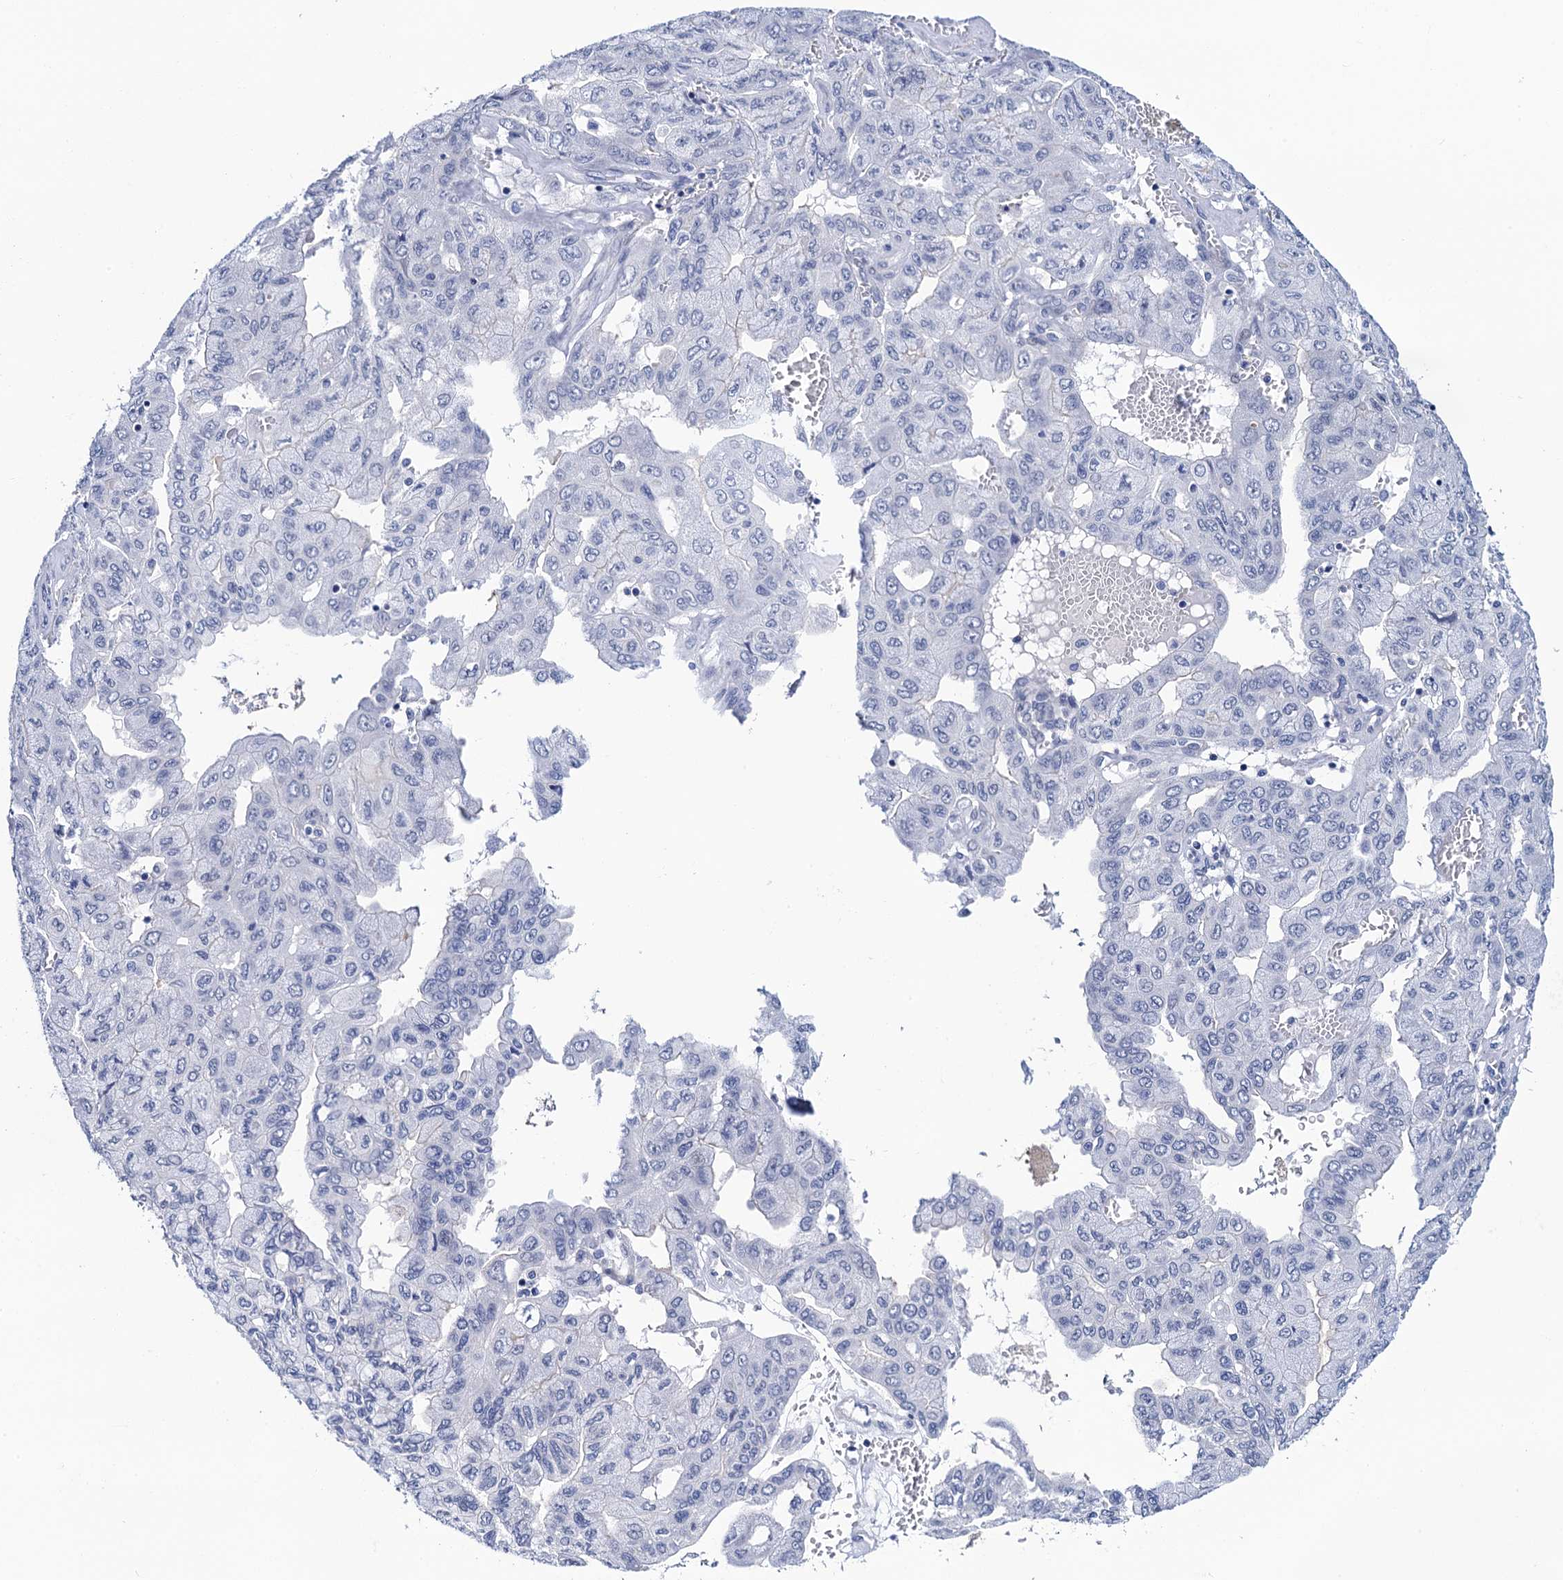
{"staining": {"intensity": "negative", "quantity": "none", "location": "none"}, "tissue": "pancreatic cancer", "cell_type": "Tumor cells", "image_type": "cancer", "snomed": [{"axis": "morphology", "description": "Adenocarcinoma, NOS"}, {"axis": "topography", "description": "Pancreas"}], "caption": "Immunohistochemical staining of human pancreatic adenocarcinoma exhibits no significant positivity in tumor cells. The staining was performed using DAB to visualize the protein expression in brown, while the nuclei were stained in blue with hematoxylin (Magnification: 20x).", "gene": "LYPD3", "patient": {"sex": "male", "age": 51}}